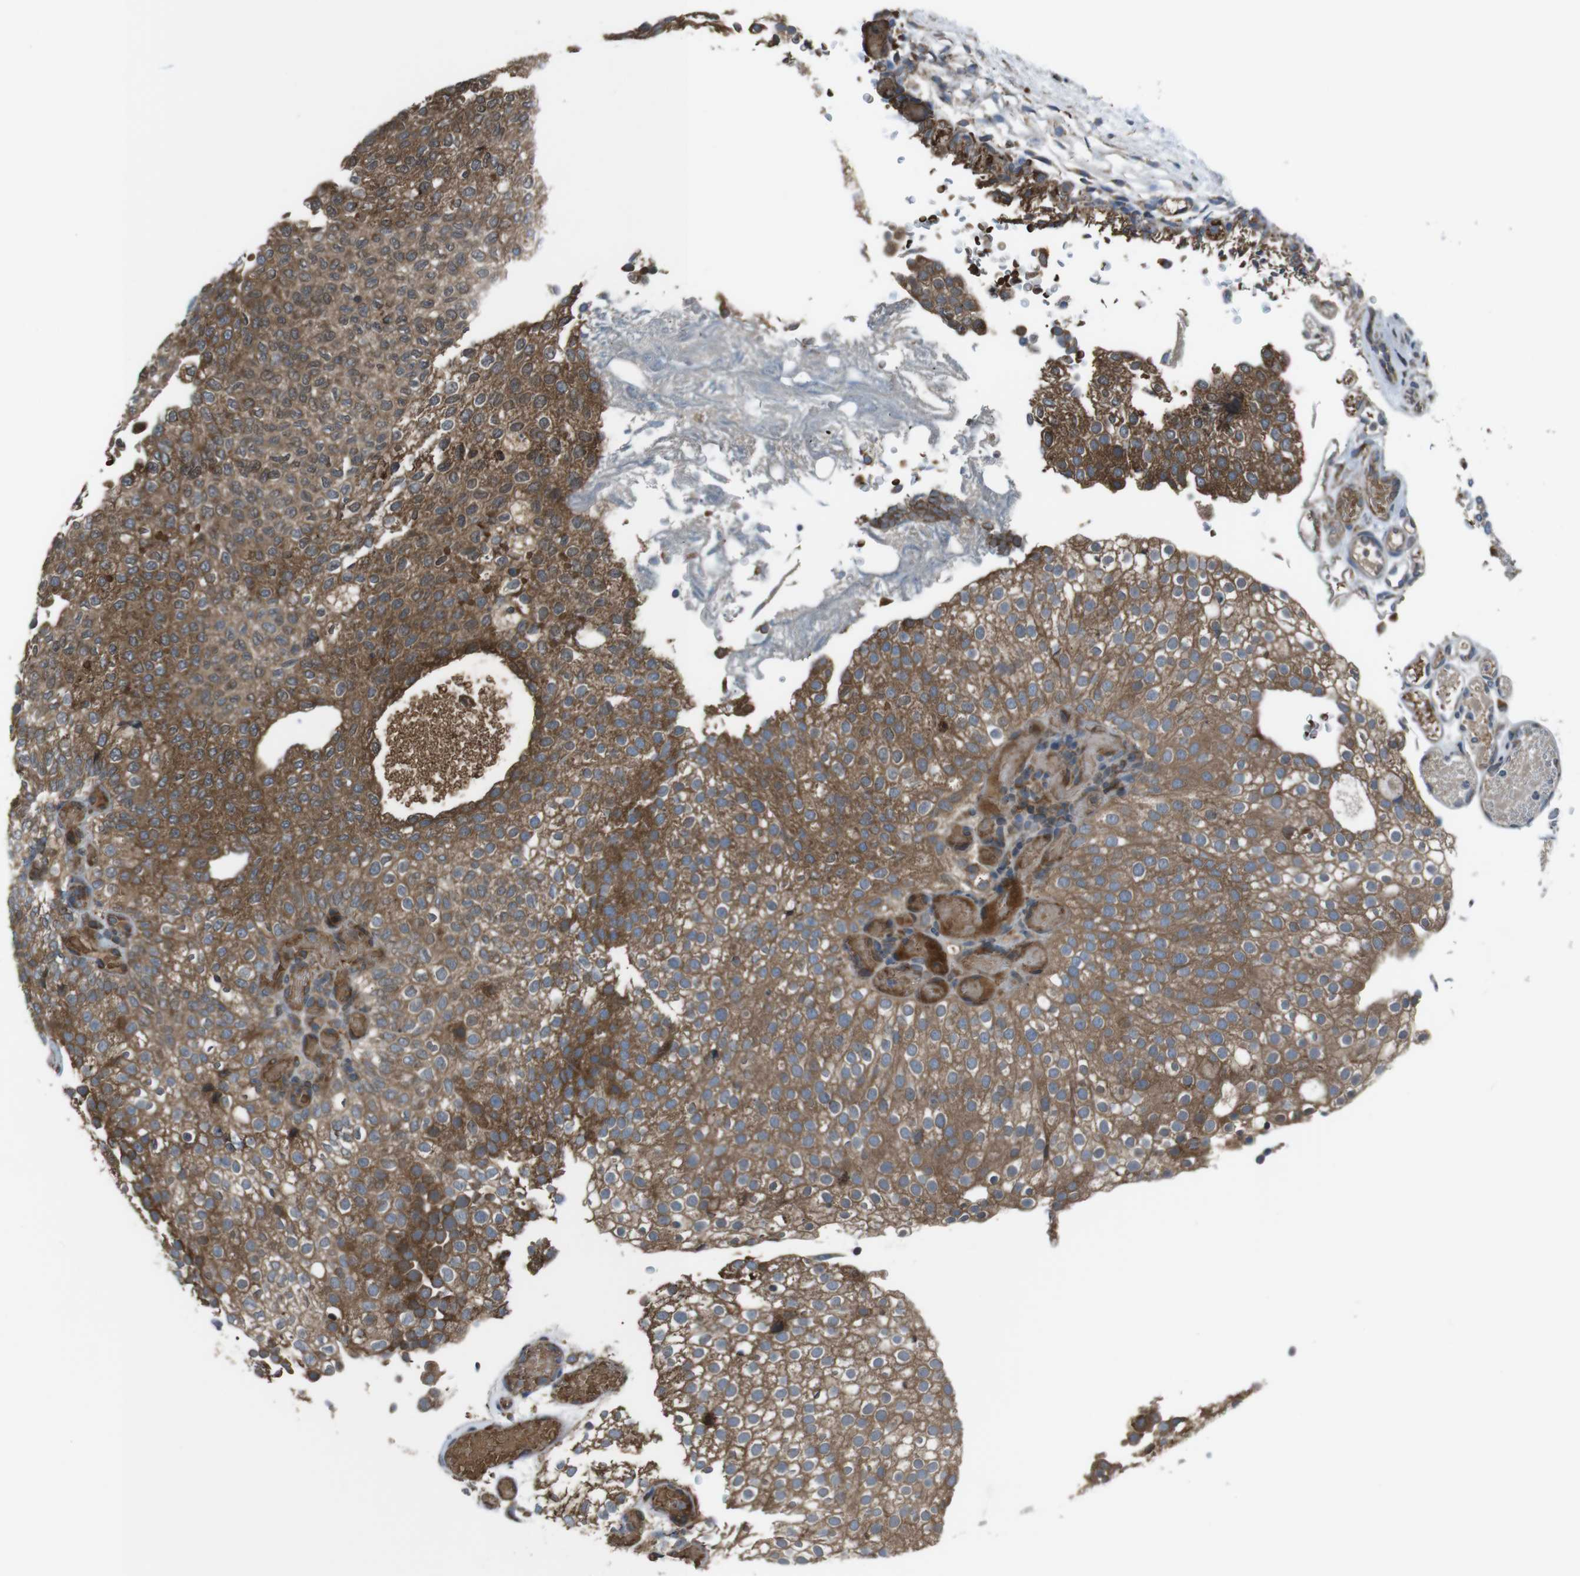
{"staining": {"intensity": "moderate", "quantity": ">75%", "location": "cytoplasmic/membranous"}, "tissue": "urothelial cancer", "cell_type": "Tumor cells", "image_type": "cancer", "snomed": [{"axis": "morphology", "description": "Urothelial carcinoma, Low grade"}, {"axis": "topography", "description": "Urinary bladder"}], "caption": "This is a photomicrograph of immunohistochemistry staining of urothelial cancer, which shows moderate positivity in the cytoplasmic/membranous of tumor cells.", "gene": "SSR3", "patient": {"sex": "male", "age": 78}}